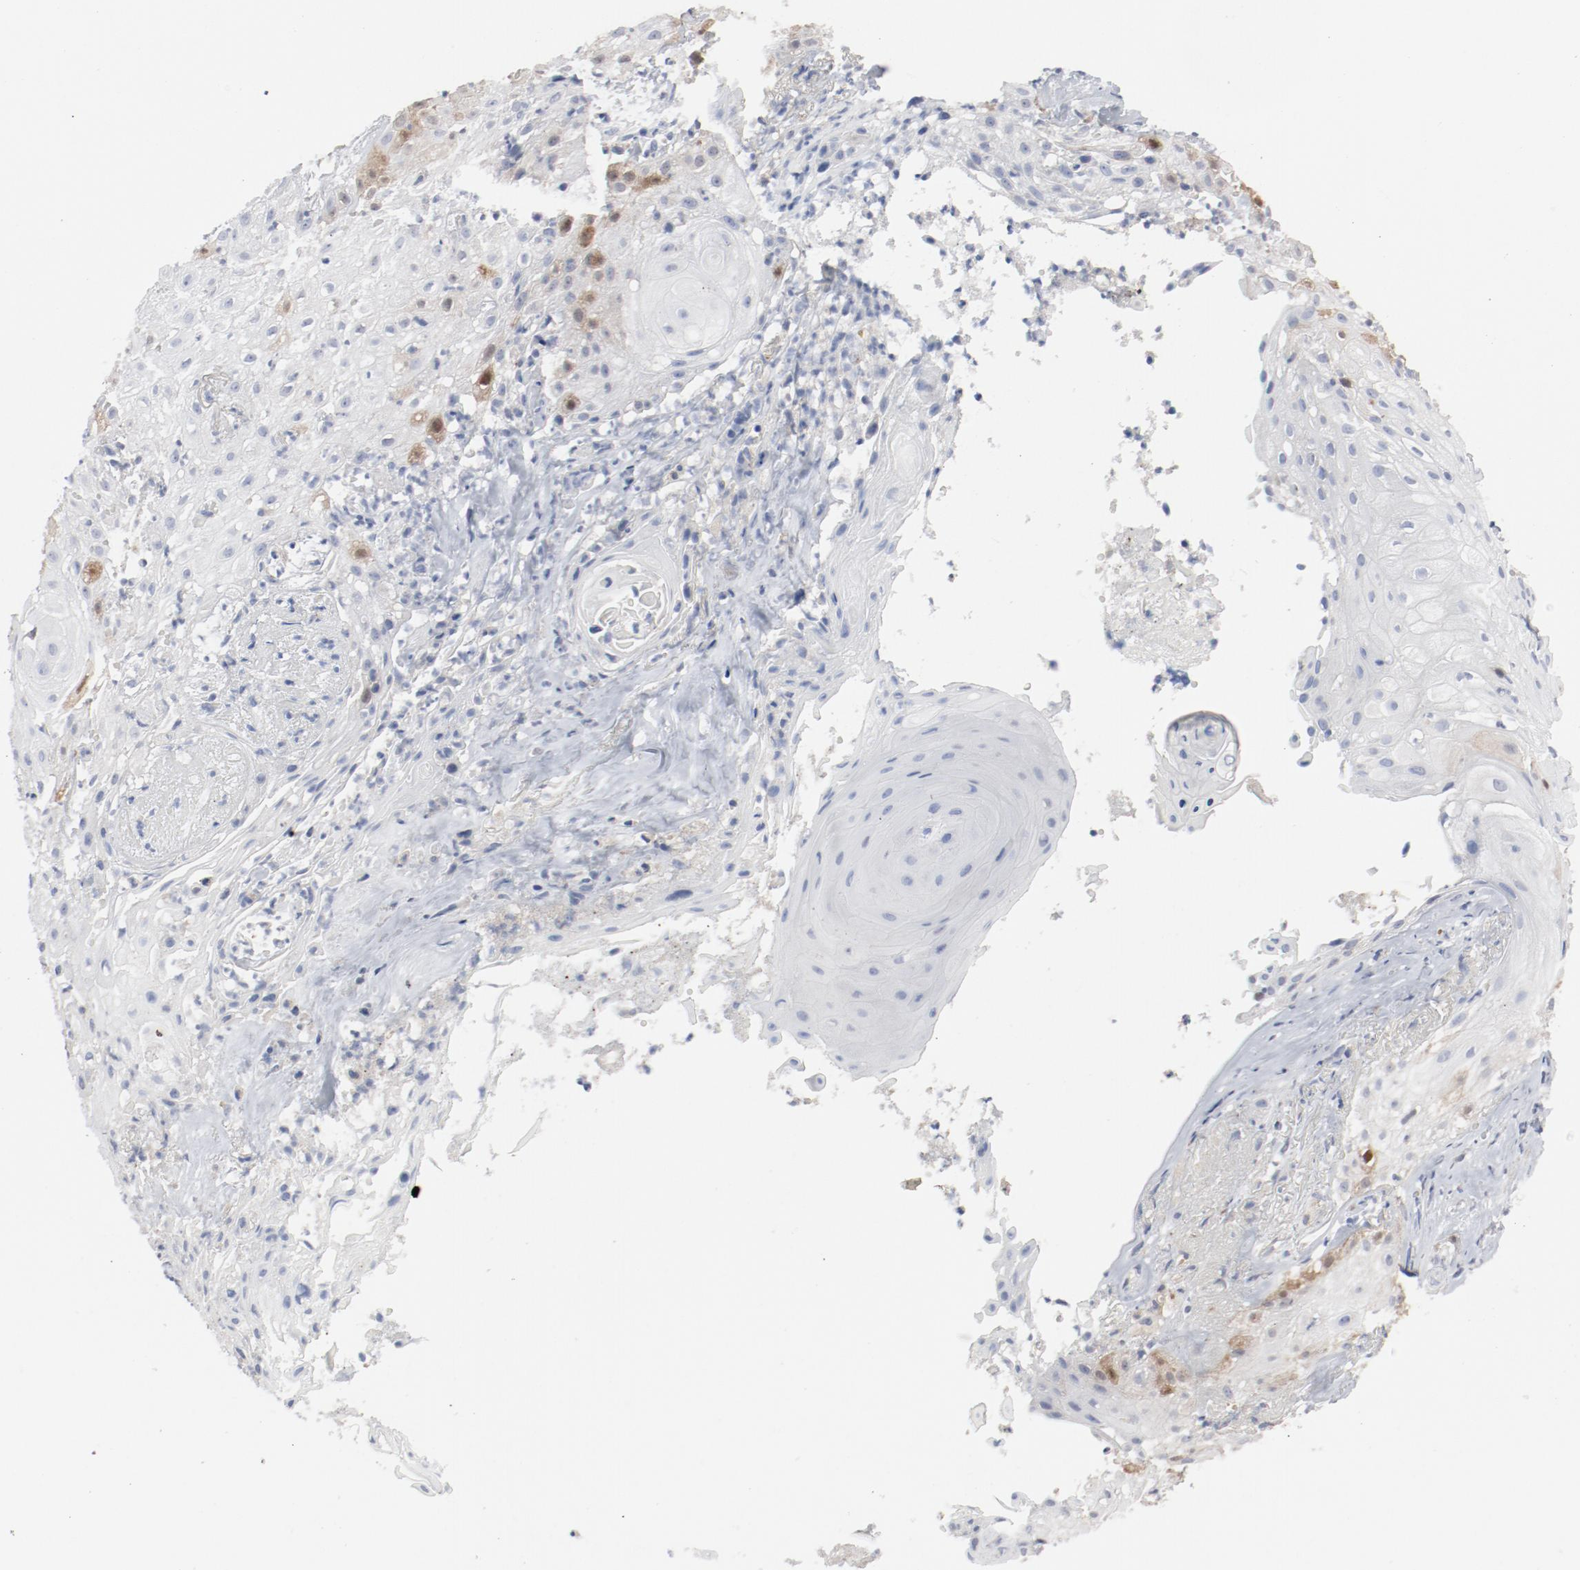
{"staining": {"intensity": "moderate", "quantity": "<25%", "location": "cytoplasmic/membranous"}, "tissue": "skin cancer", "cell_type": "Tumor cells", "image_type": "cancer", "snomed": [{"axis": "morphology", "description": "Squamous cell carcinoma, NOS"}, {"axis": "topography", "description": "Skin"}], "caption": "IHC micrograph of neoplastic tissue: human skin cancer stained using immunohistochemistry displays low levels of moderate protein expression localized specifically in the cytoplasmic/membranous of tumor cells, appearing as a cytoplasmic/membranous brown color.", "gene": "CDK1", "patient": {"sex": "male", "age": 65}}